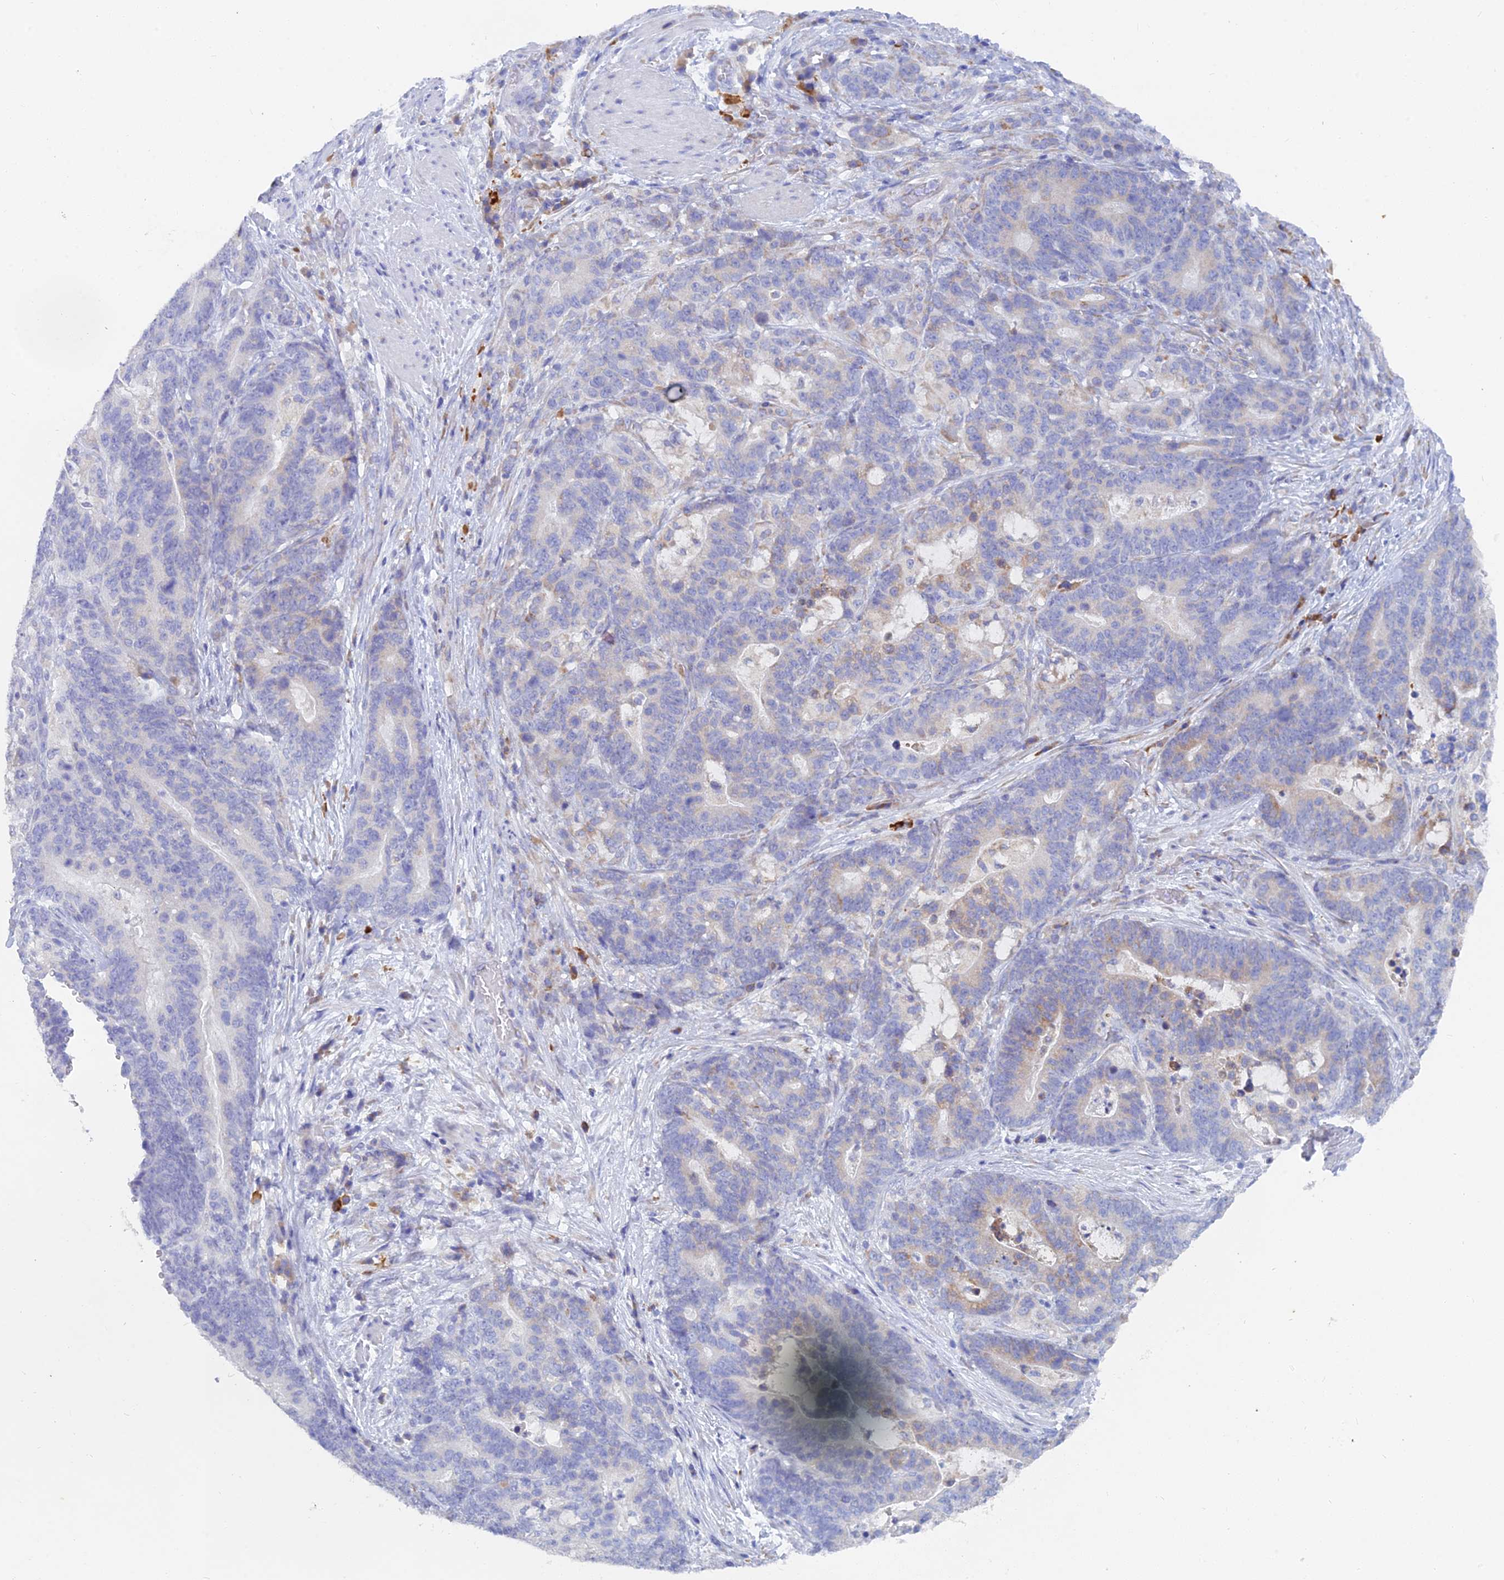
{"staining": {"intensity": "weak", "quantity": "<25%", "location": "cytoplasmic/membranous"}, "tissue": "stomach cancer", "cell_type": "Tumor cells", "image_type": "cancer", "snomed": [{"axis": "morphology", "description": "Normal tissue, NOS"}, {"axis": "morphology", "description": "Adenocarcinoma, NOS"}, {"axis": "topography", "description": "Stomach"}], "caption": "Stomach cancer was stained to show a protein in brown. There is no significant positivity in tumor cells. (Brightfield microscopy of DAB immunohistochemistry at high magnification).", "gene": "WDR35", "patient": {"sex": "female", "age": 64}}